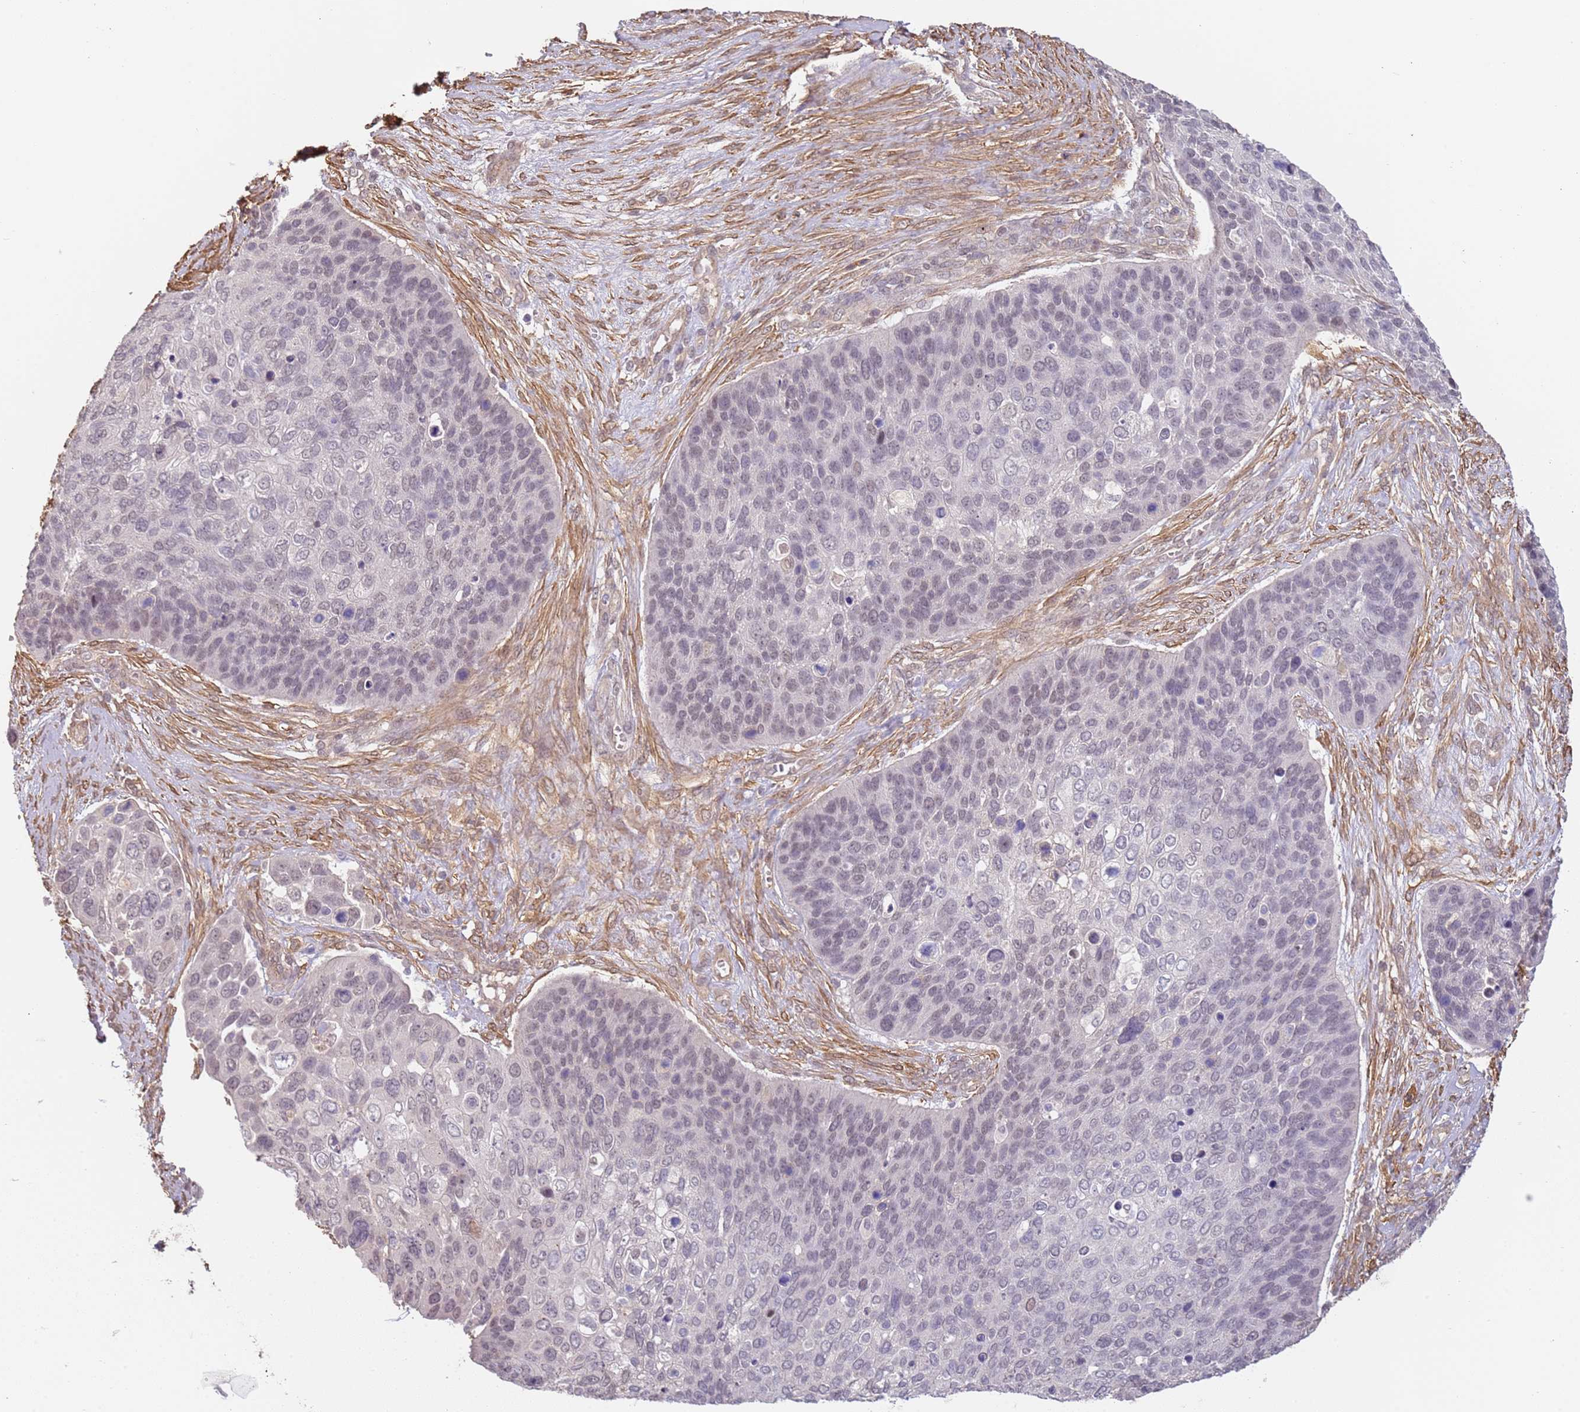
{"staining": {"intensity": "negative", "quantity": "none", "location": "none"}, "tissue": "skin cancer", "cell_type": "Tumor cells", "image_type": "cancer", "snomed": [{"axis": "morphology", "description": "Basal cell carcinoma"}, {"axis": "topography", "description": "Skin"}], "caption": "Skin basal cell carcinoma was stained to show a protein in brown. There is no significant staining in tumor cells.", "gene": "WDR93", "patient": {"sex": "female", "age": 74}}